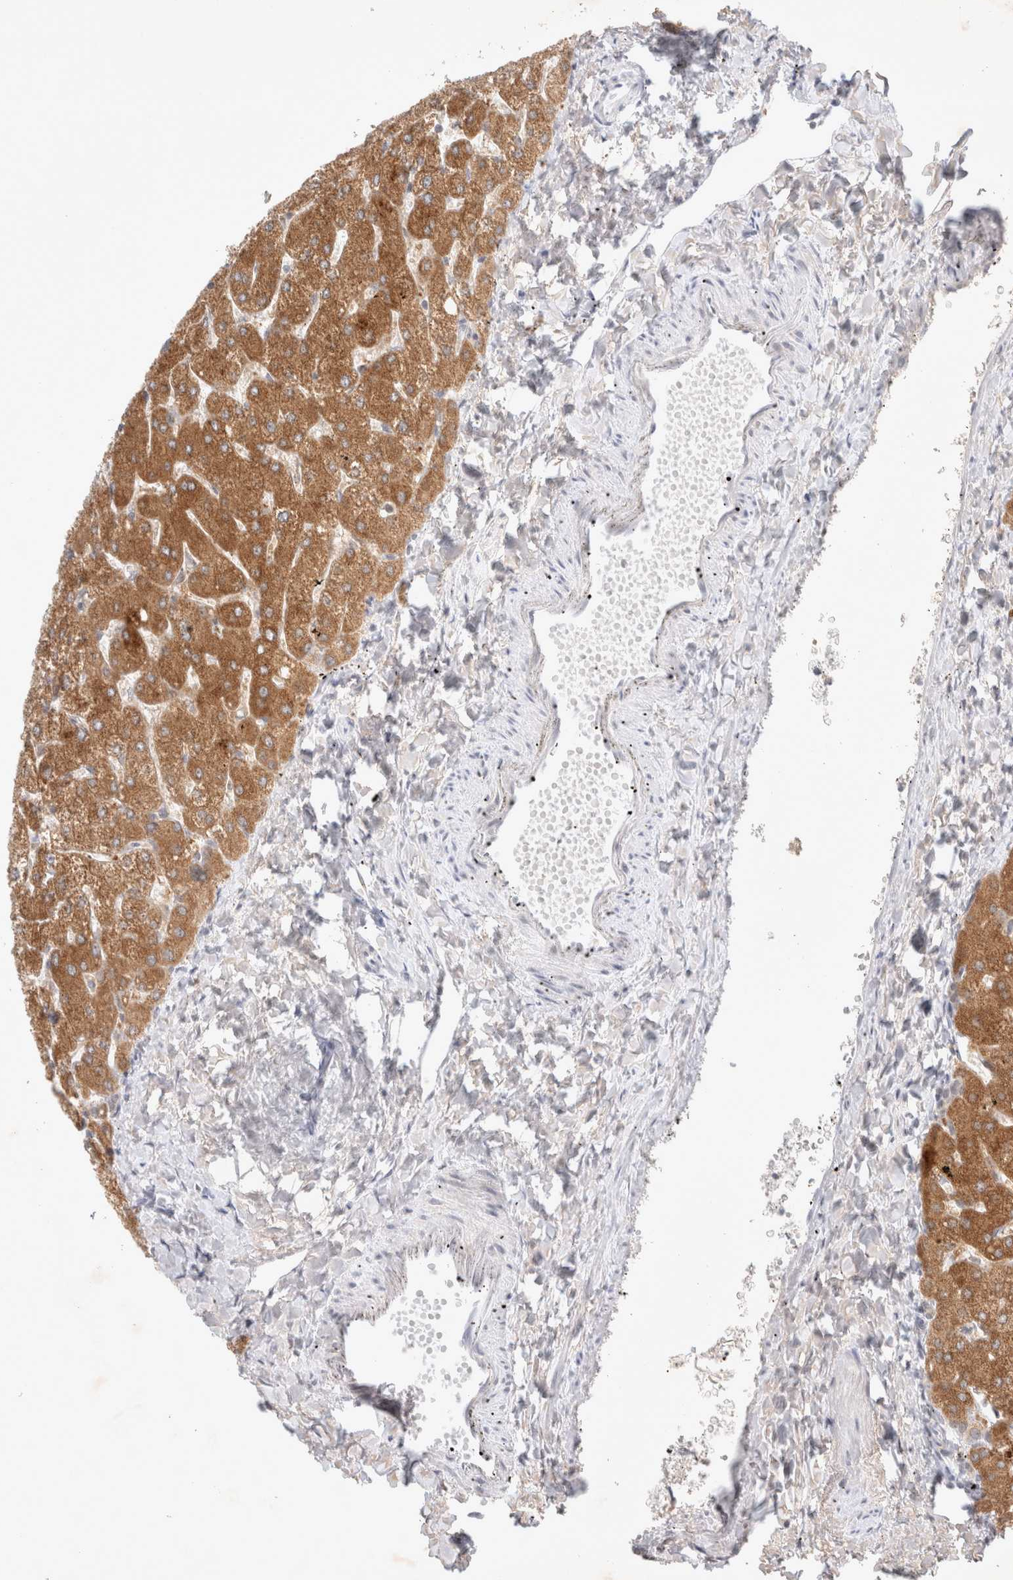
{"staining": {"intensity": "negative", "quantity": "none", "location": "none"}, "tissue": "liver", "cell_type": "Cholangiocytes", "image_type": "normal", "snomed": [{"axis": "morphology", "description": "Normal tissue, NOS"}, {"axis": "topography", "description": "Liver"}], "caption": "Protein analysis of unremarkable liver exhibits no significant expression in cholangiocytes. (DAB (3,3'-diaminobenzidine) immunohistochemistry, high magnification).", "gene": "FBXO42", "patient": {"sex": "male", "age": 55}}